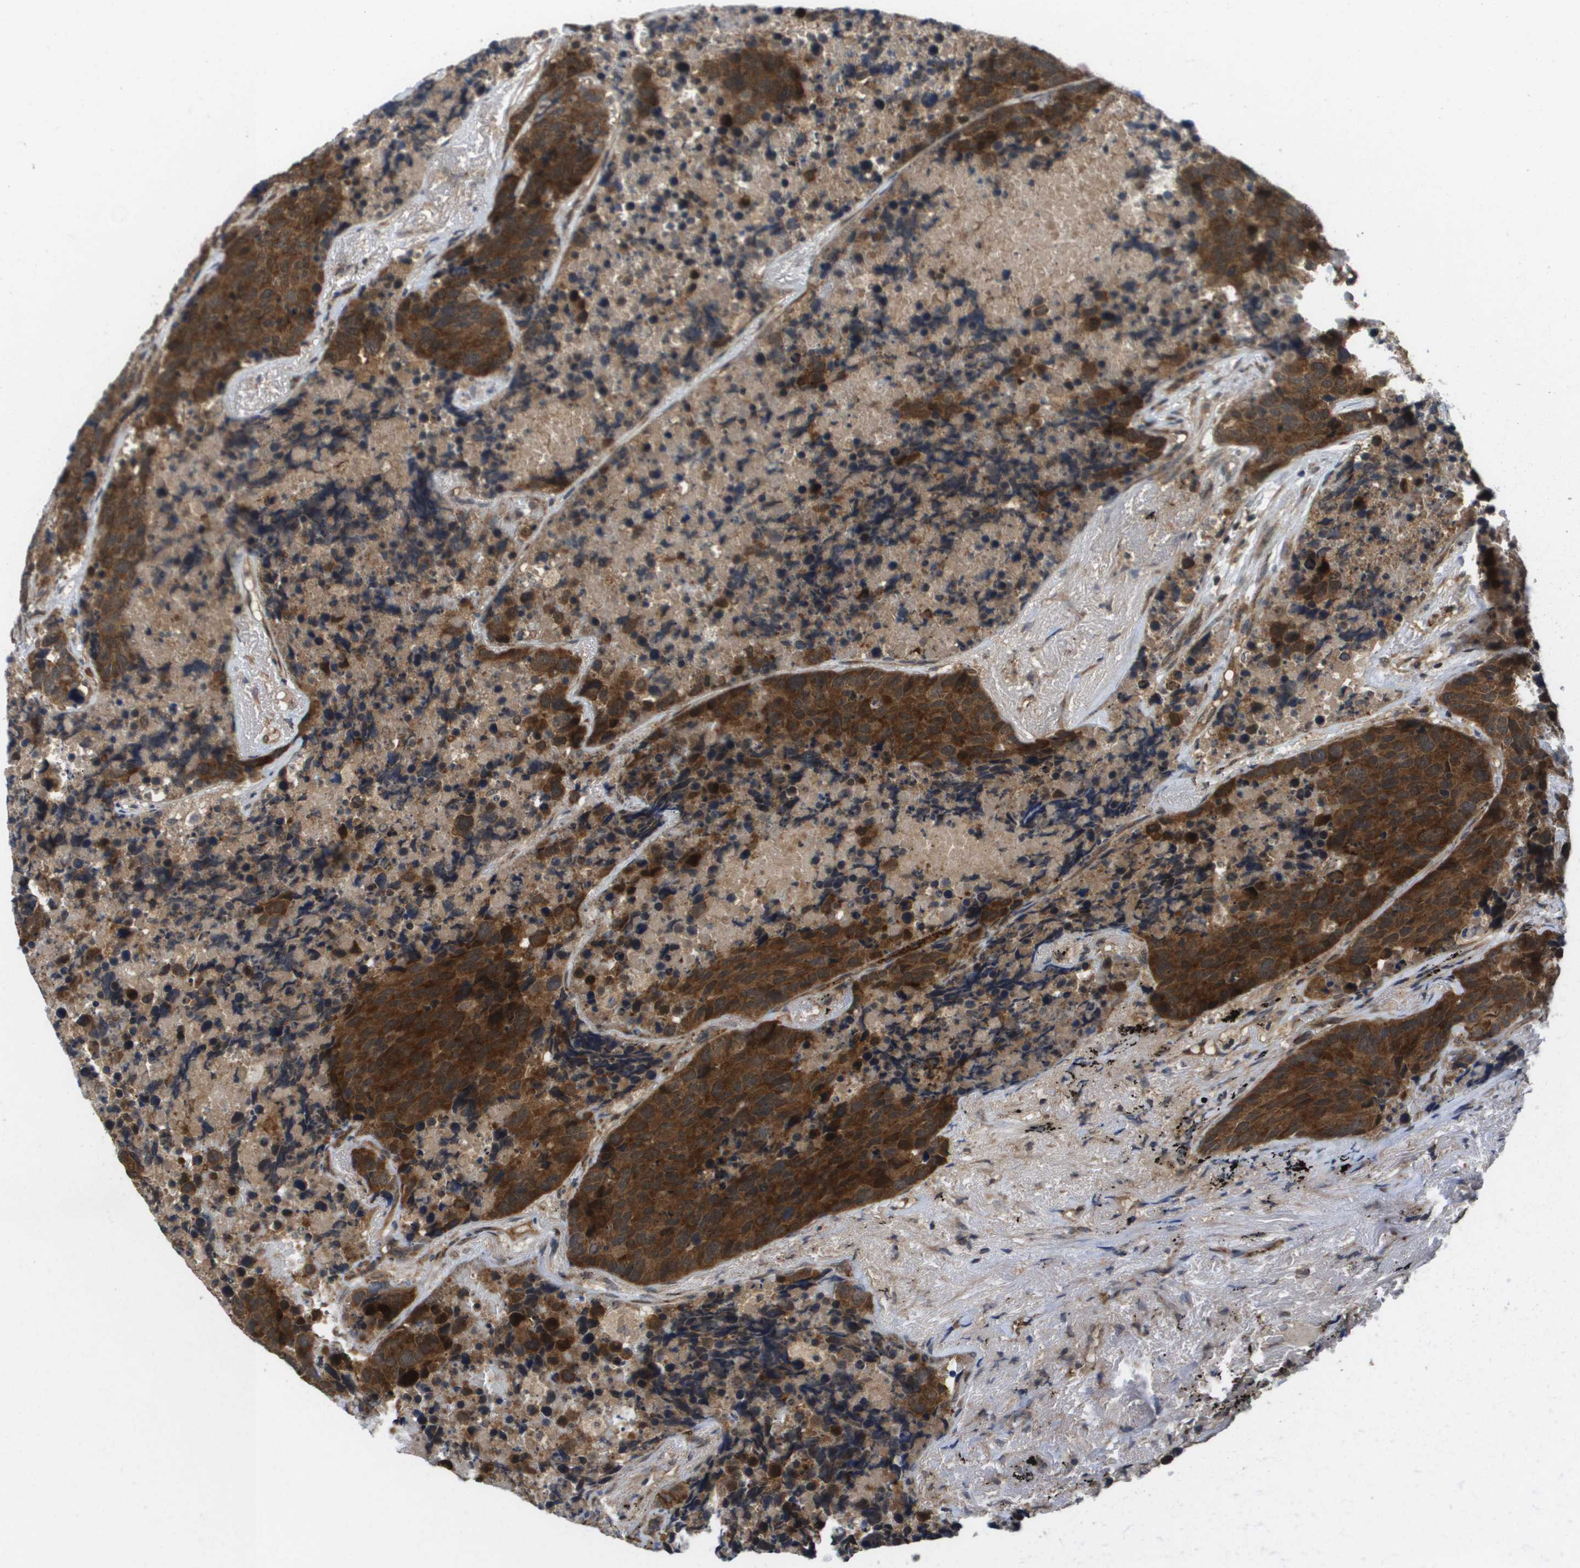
{"staining": {"intensity": "strong", "quantity": ">75%", "location": "cytoplasmic/membranous"}, "tissue": "carcinoid", "cell_type": "Tumor cells", "image_type": "cancer", "snomed": [{"axis": "morphology", "description": "Carcinoid, malignant, NOS"}, {"axis": "topography", "description": "Lung"}], "caption": "The image demonstrates staining of carcinoid (malignant), revealing strong cytoplasmic/membranous protein positivity (brown color) within tumor cells.", "gene": "RBM38", "patient": {"sex": "male", "age": 60}}